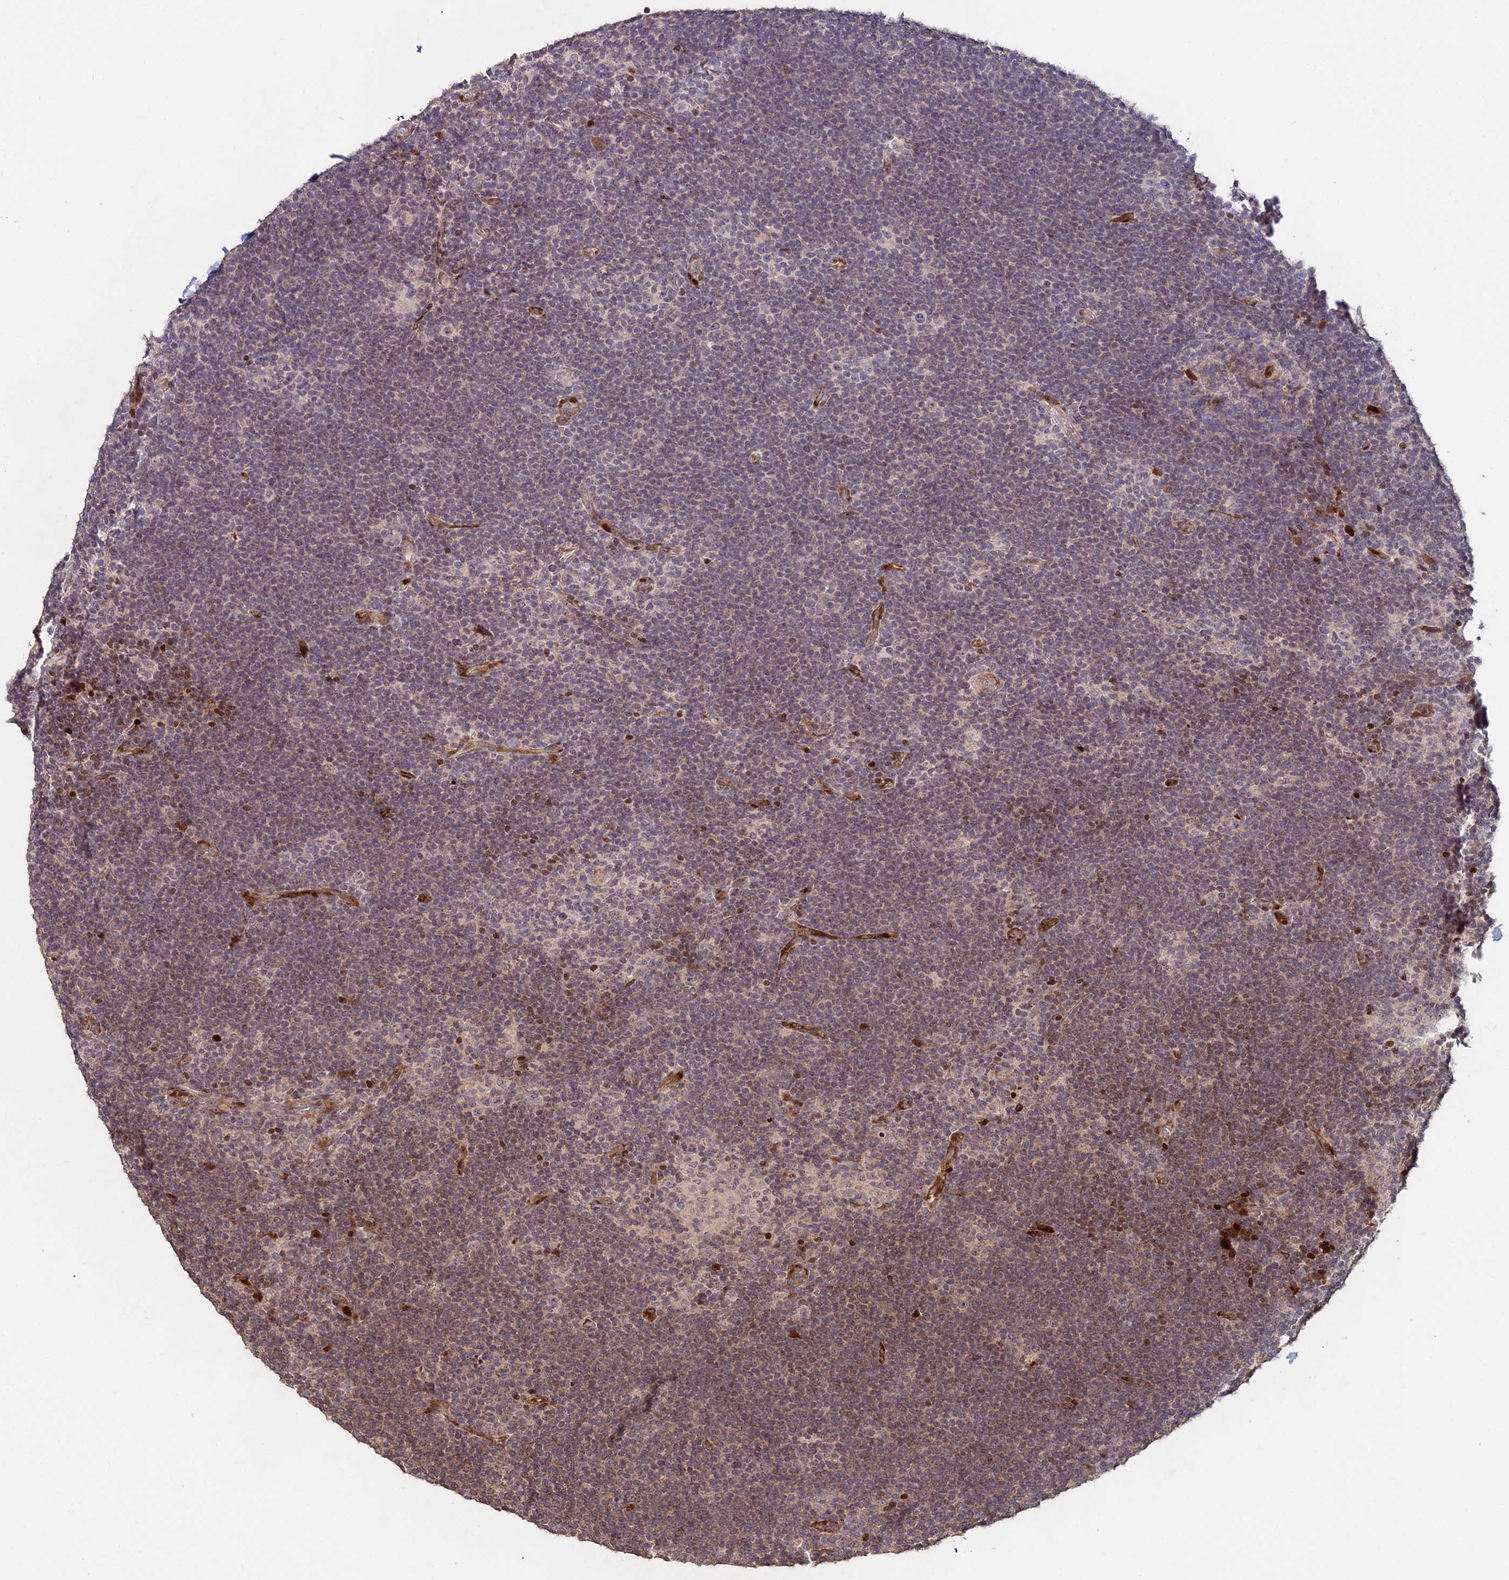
{"staining": {"intensity": "negative", "quantity": "none", "location": "none"}, "tissue": "lymphoma", "cell_type": "Tumor cells", "image_type": "cancer", "snomed": [{"axis": "morphology", "description": "Hodgkin's disease, NOS"}, {"axis": "topography", "description": "Lymph node"}], "caption": "This is an immunohistochemistry (IHC) image of lymphoma. There is no staining in tumor cells.", "gene": "RBMS2", "patient": {"sex": "female", "age": 57}}